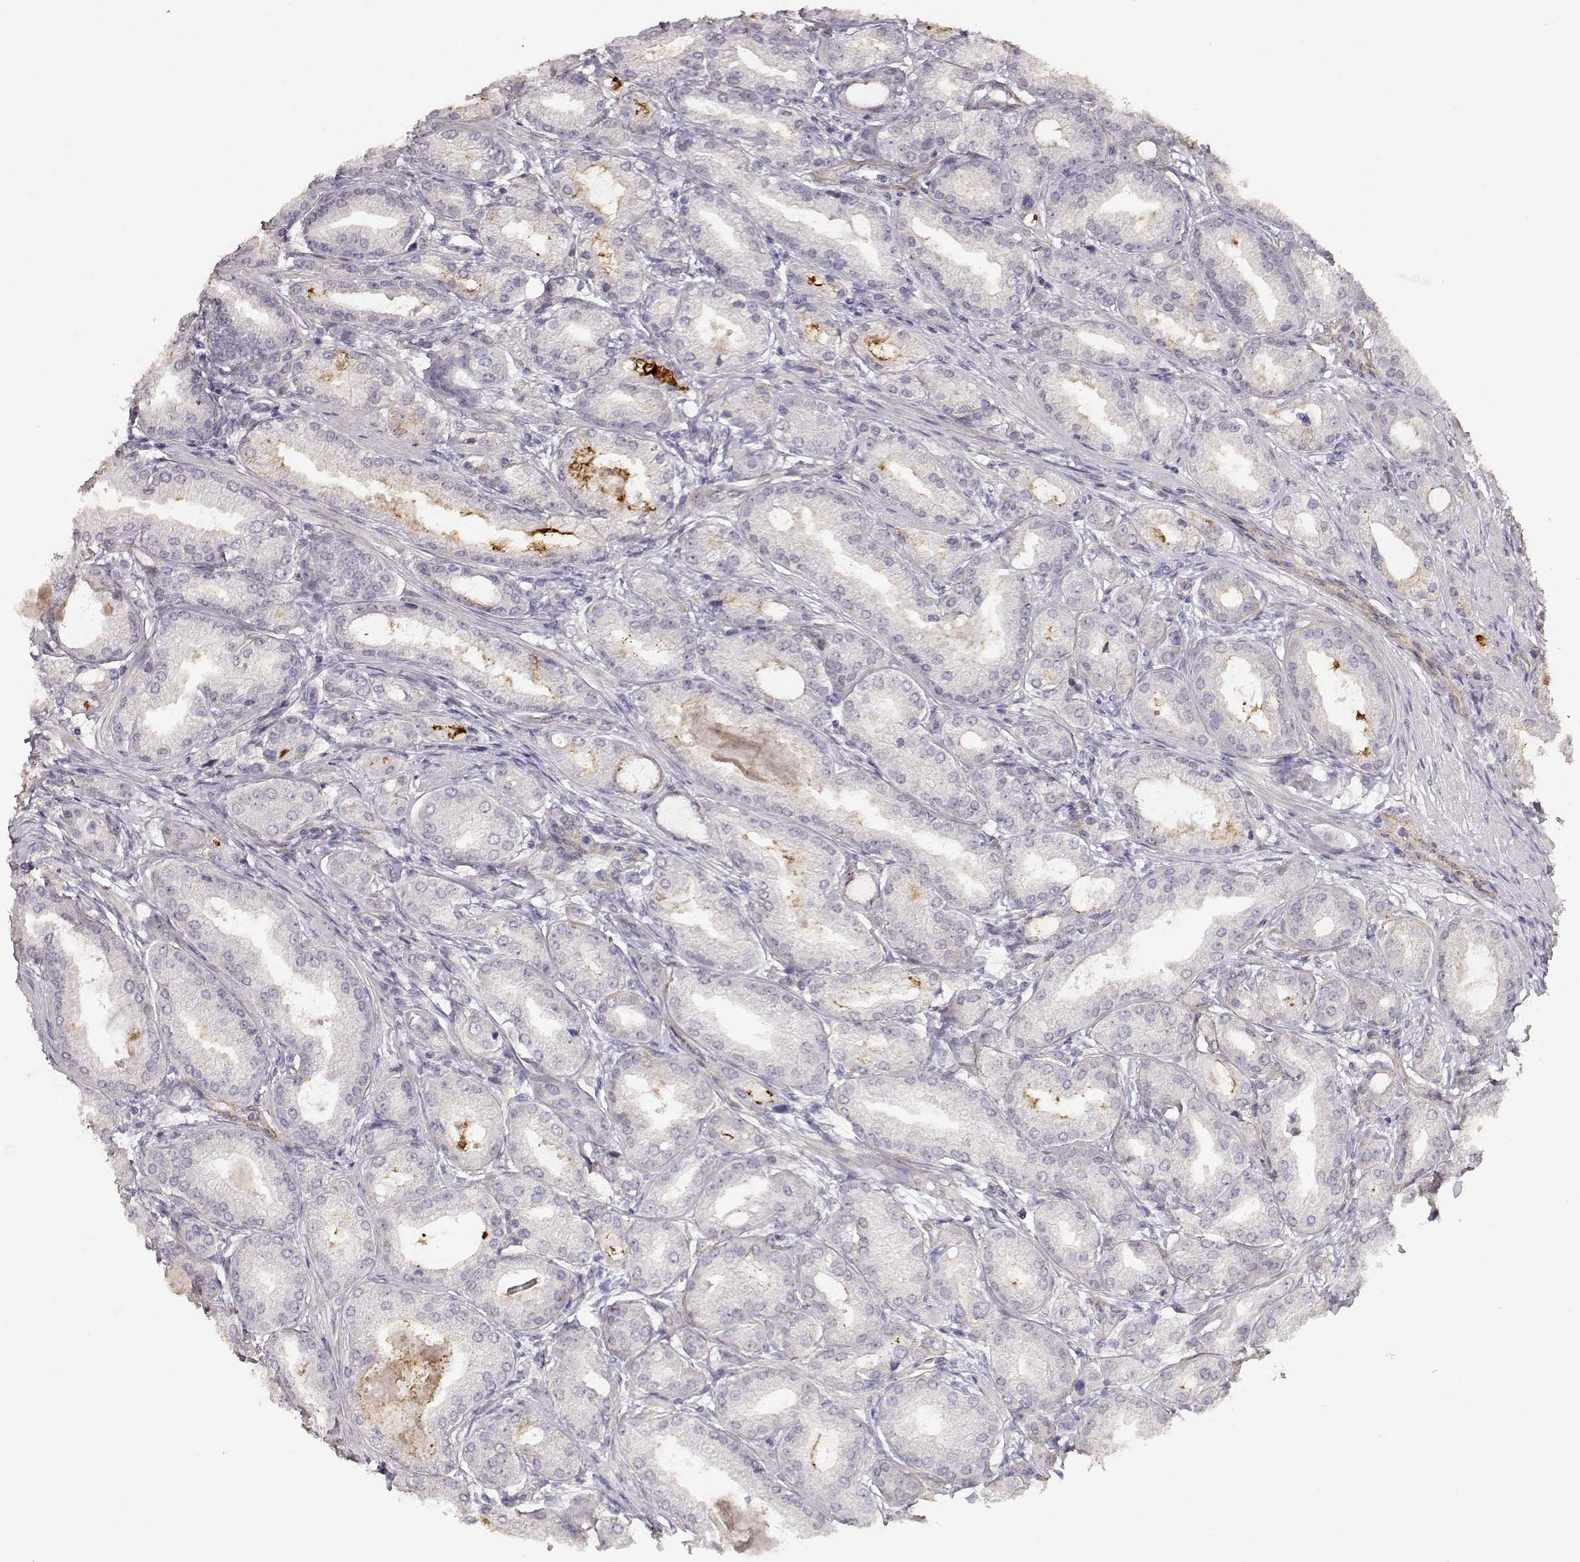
{"staining": {"intensity": "negative", "quantity": "none", "location": "none"}, "tissue": "prostate cancer", "cell_type": "Tumor cells", "image_type": "cancer", "snomed": [{"axis": "morphology", "description": "Adenocarcinoma, NOS"}, {"axis": "topography", "description": "Prostate and seminal vesicle, NOS"}, {"axis": "topography", "description": "Prostate"}], "caption": "The micrograph displays no staining of tumor cells in prostate cancer (adenocarcinoma). (IHC, brightfield microscopy, high magnification).", "gene": "LAMA5", "patient": {"sex": "male", "age": 77}}